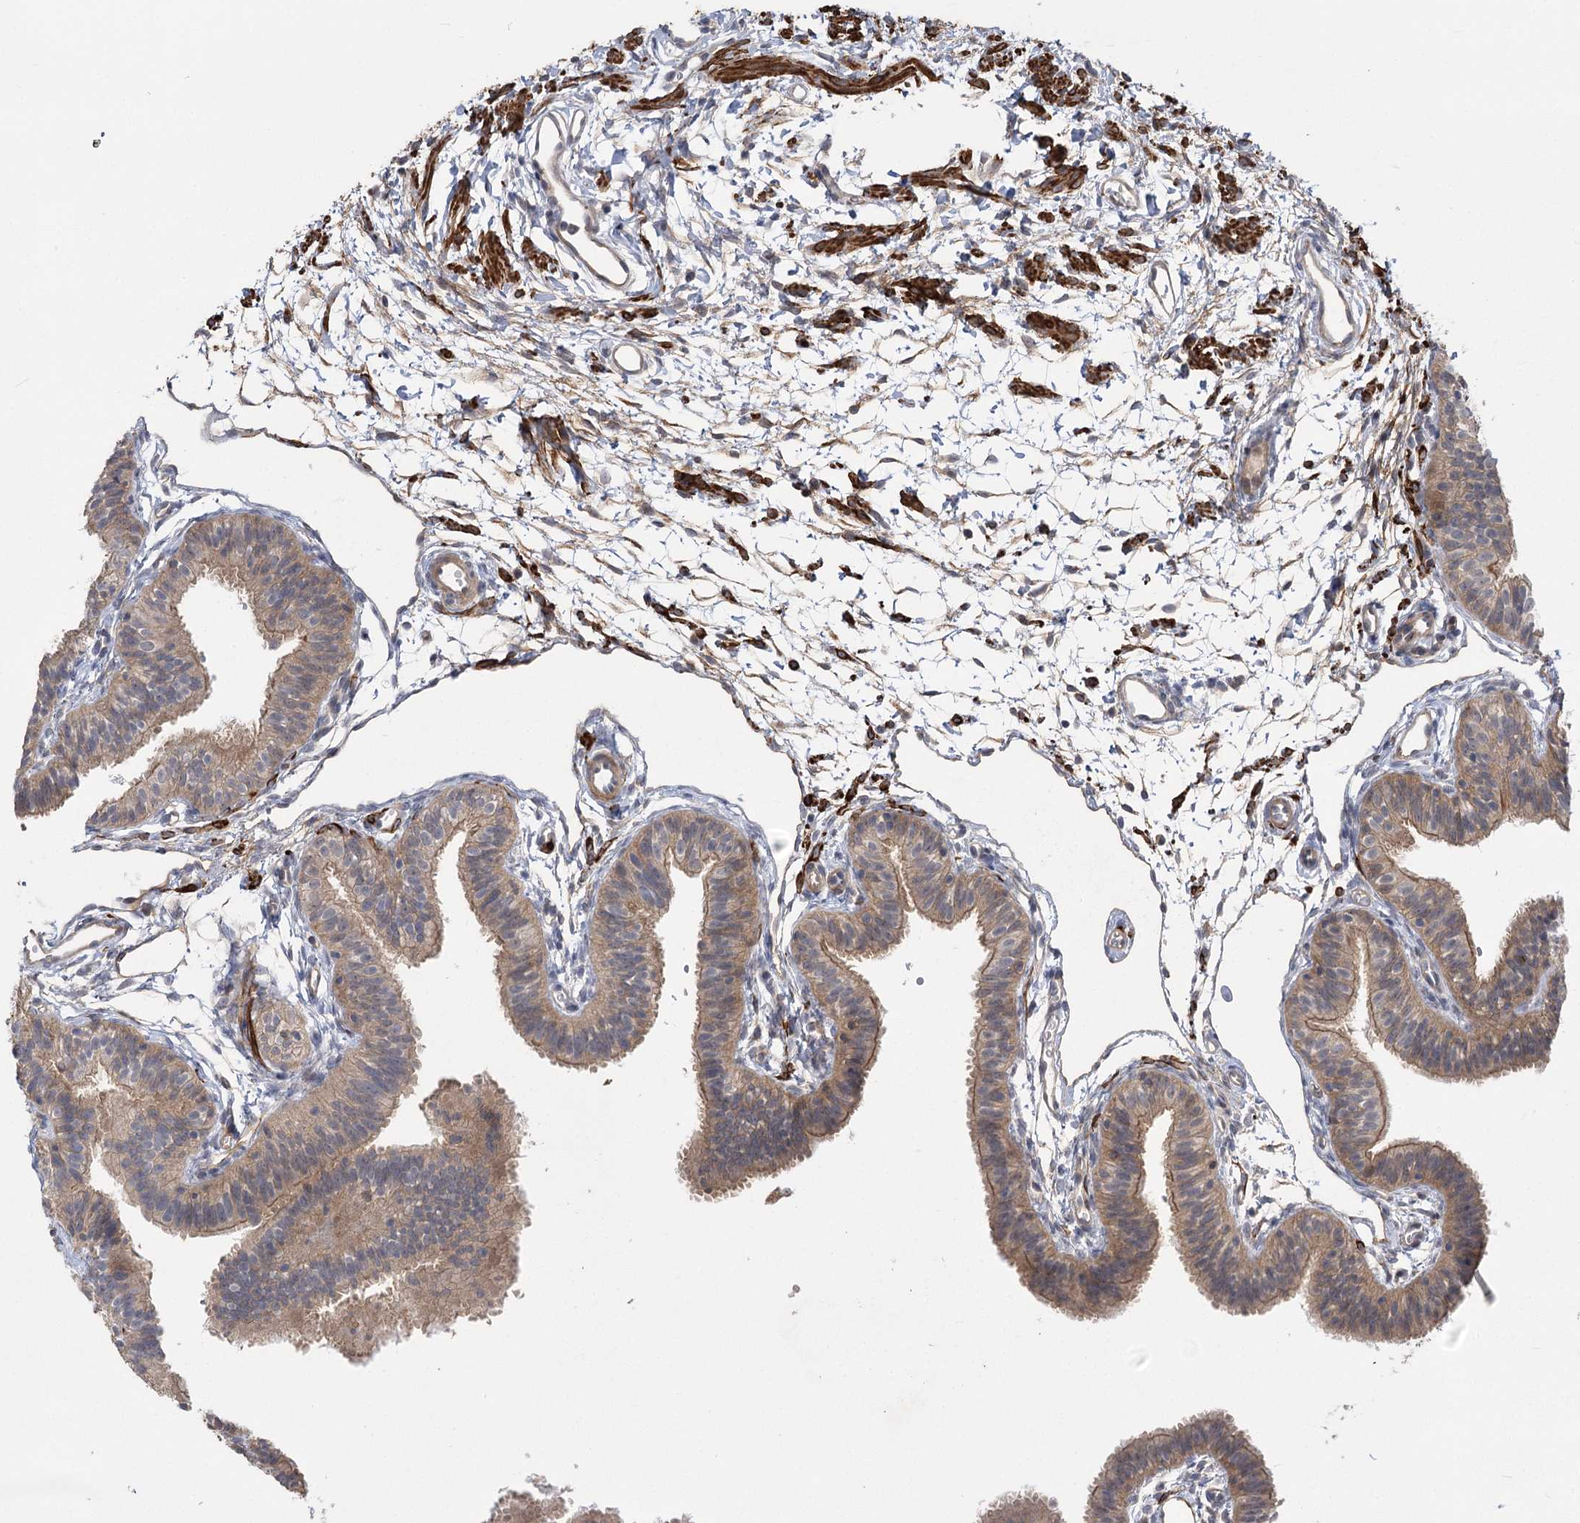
{"staining": {"intensity": "weak", "quantity": ">75%", "location": "cytoplasmic/membranous"}, "tissue": "fallopian tube", "cell_type": "Glandular cells", "image_type": "normal", "snomed": [{"axis": "morphology", "description": "Normal tissue, NOS"}, {"axis": "topography", "description": "Fallopian tube"}], "caption": "Immunohistochemical staining of normal human fallopian tube displays low levels of weak cytoplasmic/membranous positivity in approximately >75% of glandular cells. Nuclei are stained in blue.", "gene": "KCNN2", "patient": {"sex": "female", "age": 35}}